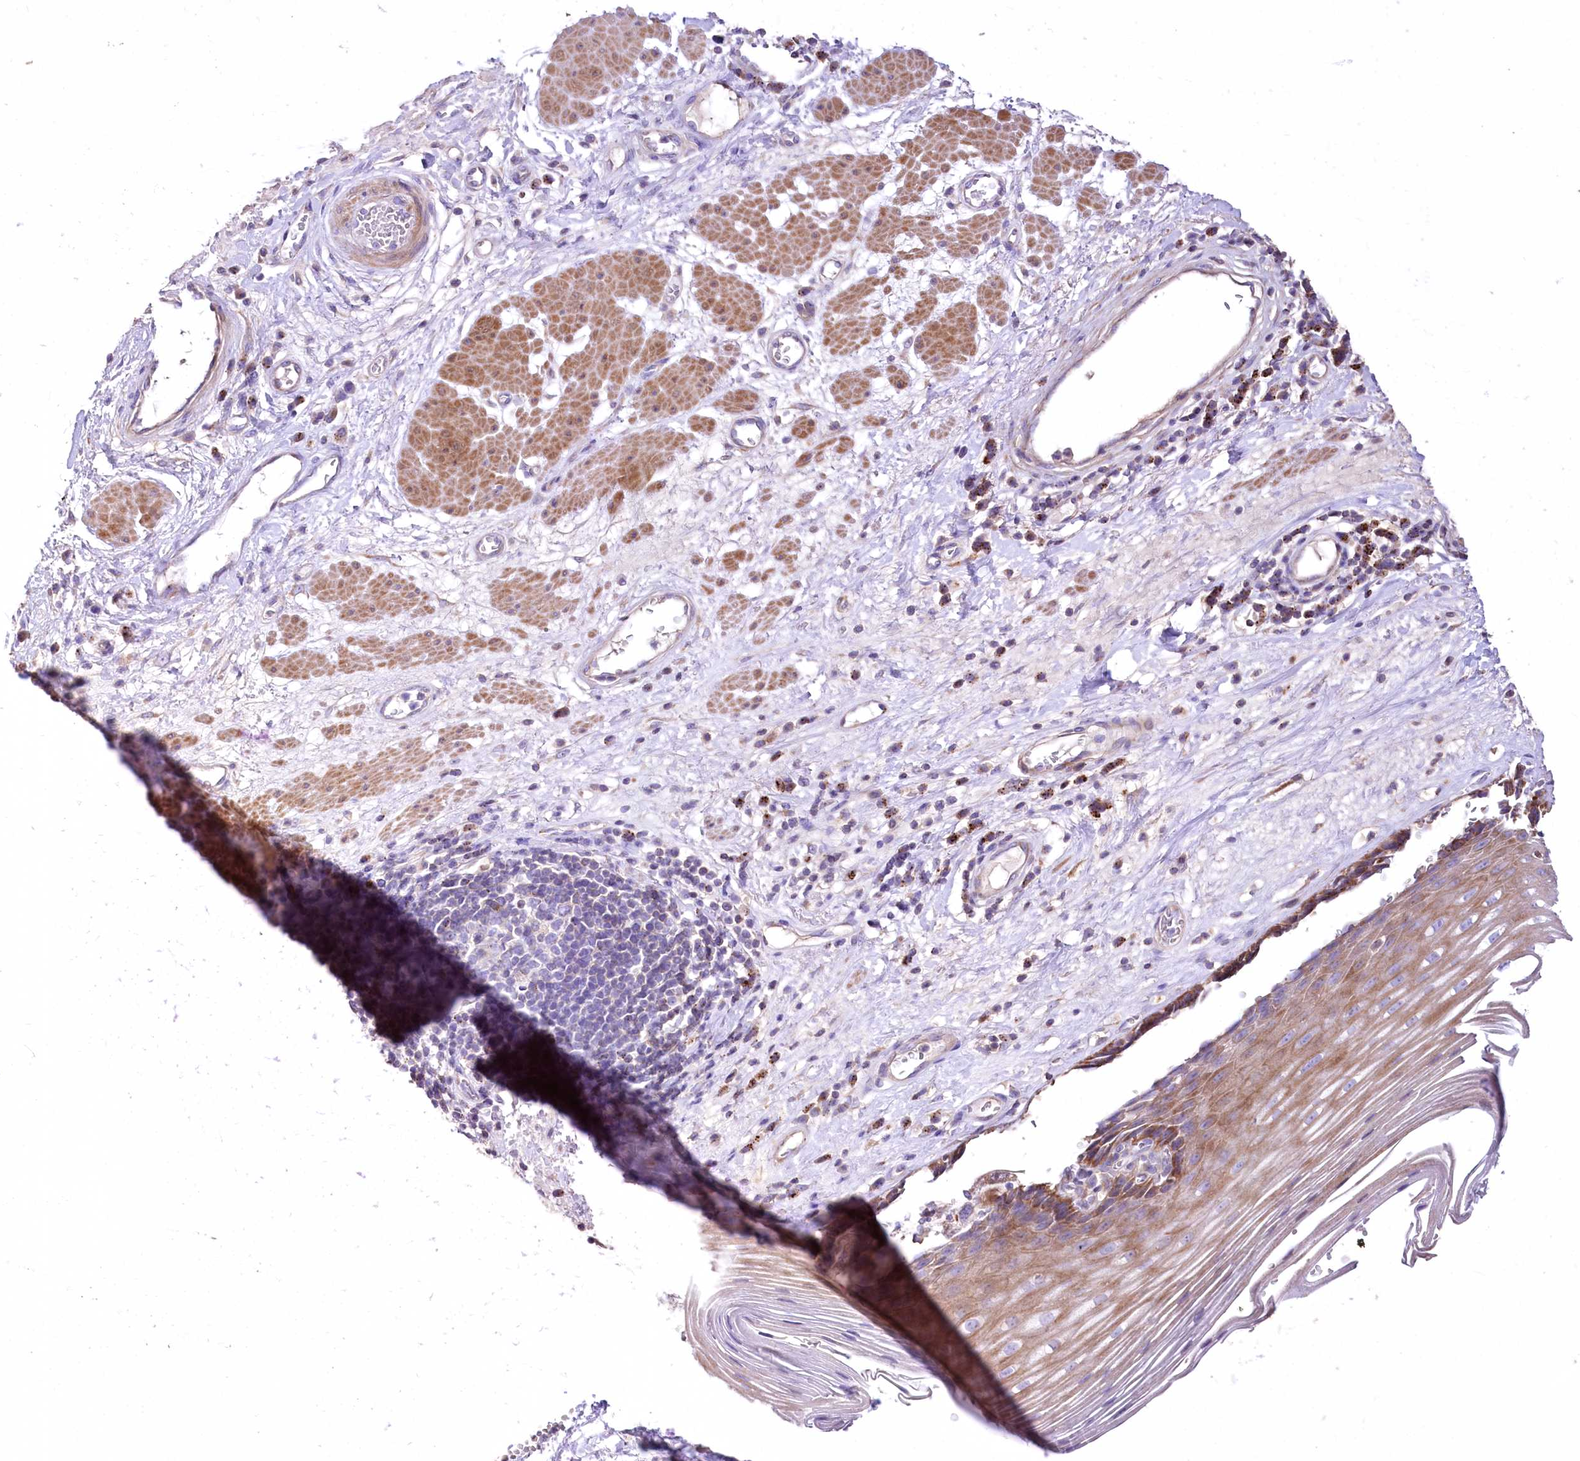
{"staining": {"intensity": "moderate", "quantity": ">75%", "location": "cytoplasmic/membranous"}, "tissue": "esophagus", "cell_type": "Squamous epithelial cells", "image_type": "normal", "snomed": [{"axis": "morphology", "description": "Normal tissue, NOS"}, {"axis": "topography", "description": "Esophagus"}], "caption": "Normal esophagus reveals moderate cytoplasmic/membranous positivity in approximately >75% of squamous epithelial cells, visualized by immunohistochemistry. (DAB = brown stain, brightfield microscopy at high magnification).", "gene": "PTER", "patient": {"sex": "male", "age": 62}}